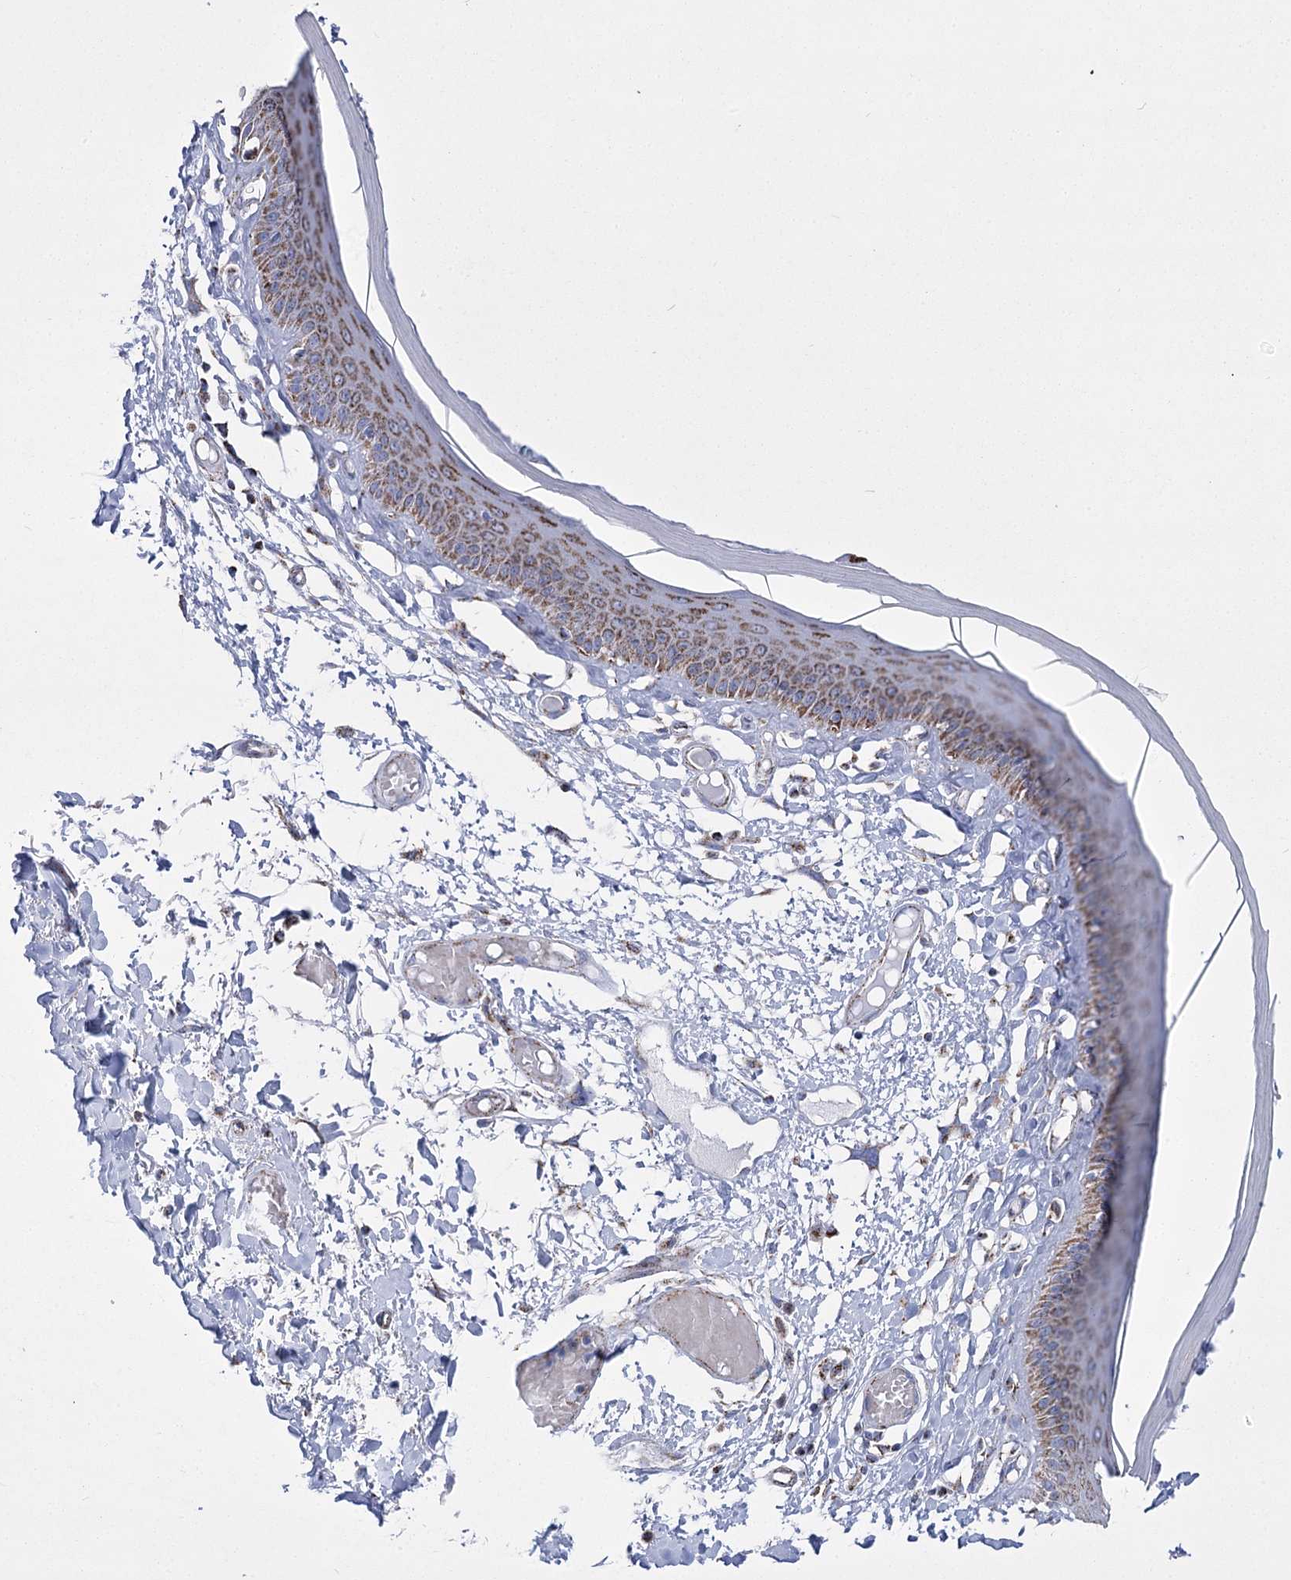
{"staining": {"intensity": "strong", "quantity": "25%-75%", "location": "cytoplasmic/membranous"}, "tissue": "skin", "cell_type": "Epidermal cells", "image_type": "normal", "snomed": [{"axis": "morphology", "description": "Normal tissue, NOS"}, {"axis": "topography", "description": "Vulva"}], "caption": "Immunohistochemistry (IHC) staining of unremarkable skin, which reveals high levels of strong cytoplasmic/membranous positivity in about 25%-75% of epidermal cells indicating strong cytoplasmic/membranous protein staining. The staining was performed using DAB (3,3'-diaminobenzidine) (brown) for protein detection and nuclei were counterstained in hematoxylin (blue).", "gene": "PDHB", "patient": {"sex": "female", "age": 73}}